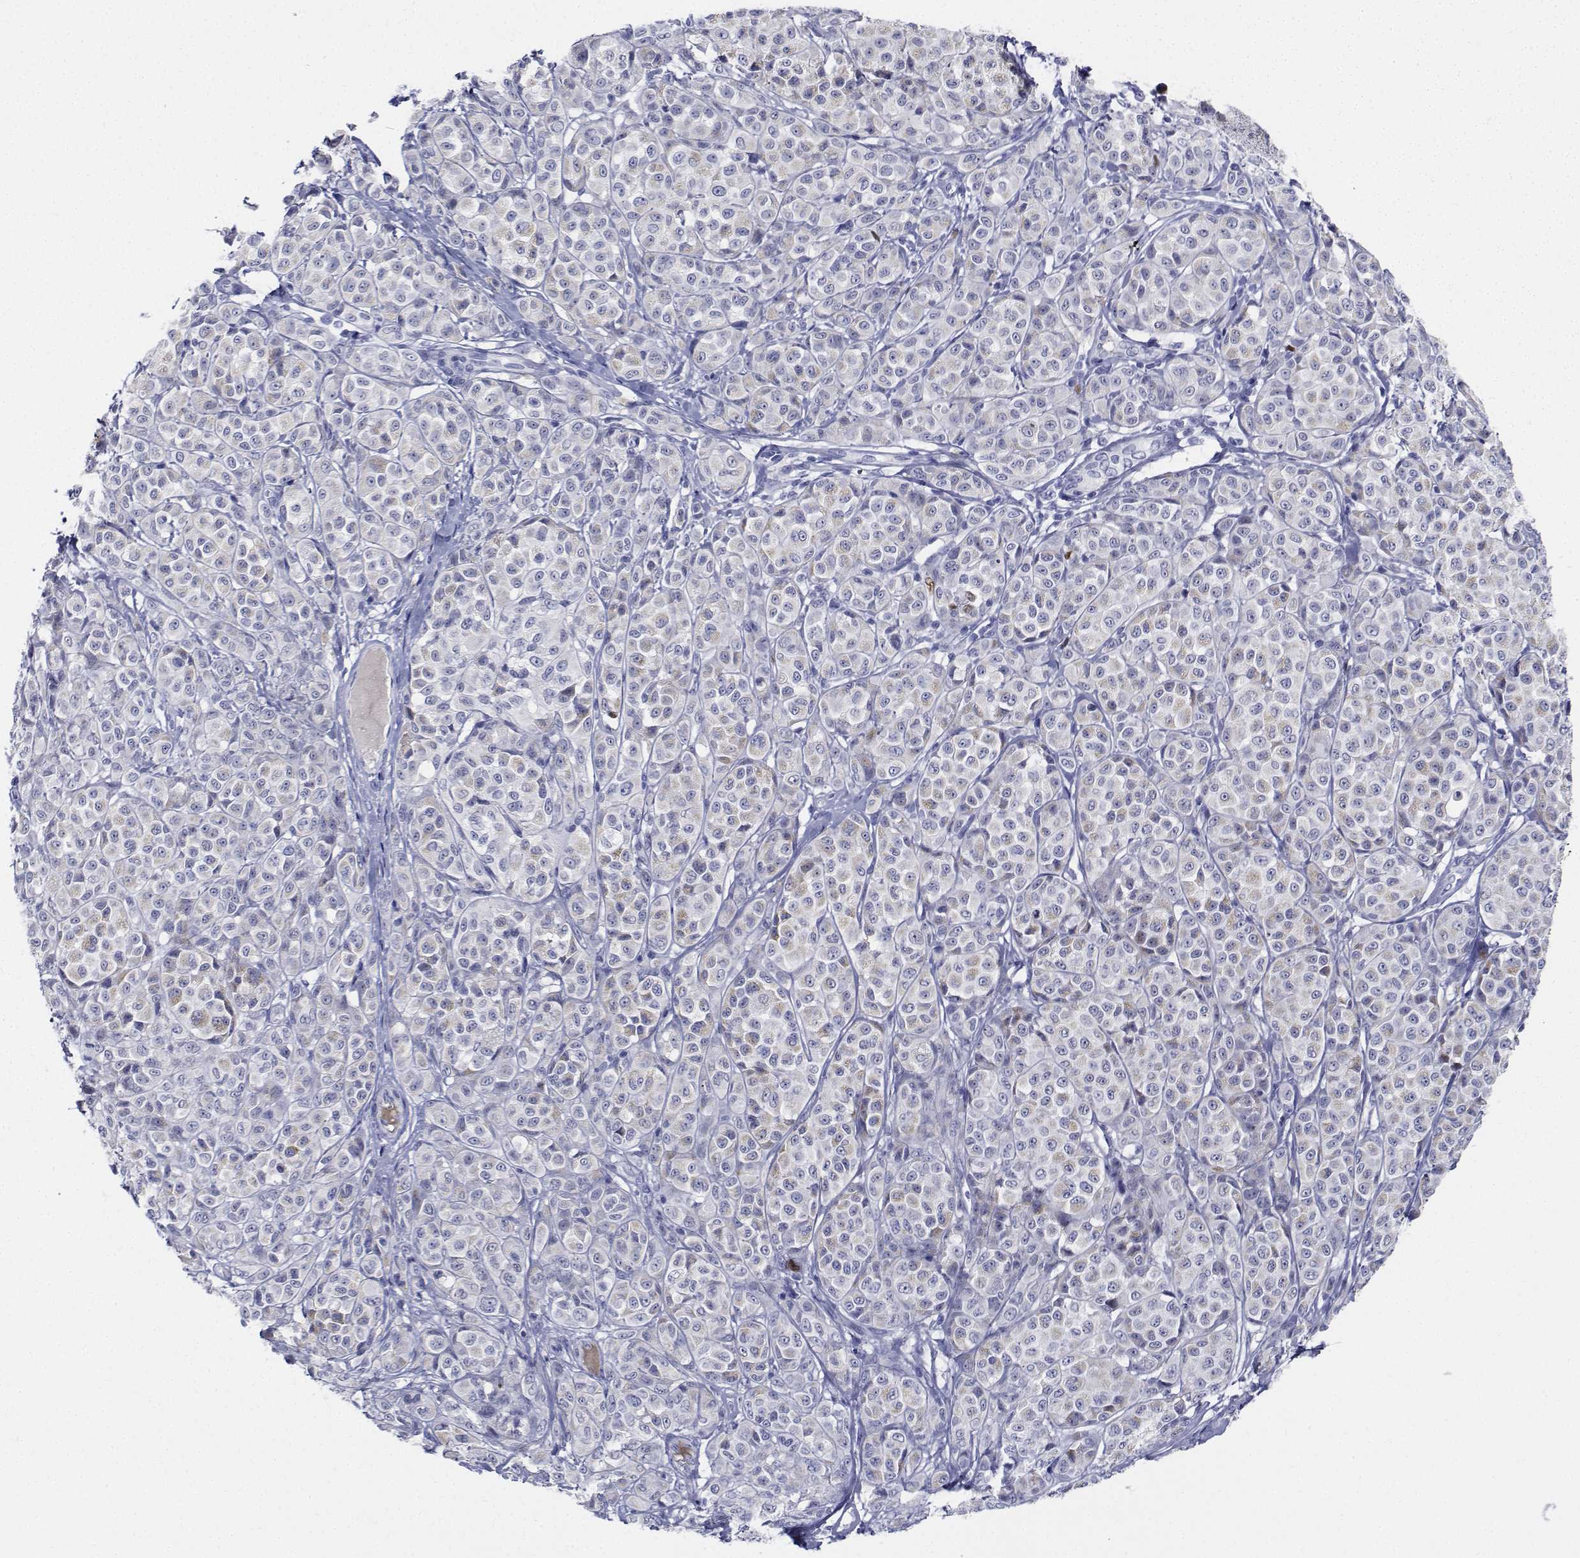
{"staining": {"intensity": "negative", "quantity": "none", "location": "none"}, "tissue": "melanoma", "cell_type": "Tumor cells", "image_type": "cancer", "snomed": [{"axis": "morphology", "description": "Malignant melanoma, NOS"}, {"axis": "topography", "description": "Skin"}], "caption": "This is a micrograph of immunohistochemistry staining of melanoma, which shows no positivity in tumor cells. Nuclei are stained in blue.", "gene": "PLXNA4", "patient": {"sex": "male", "age": 89}}